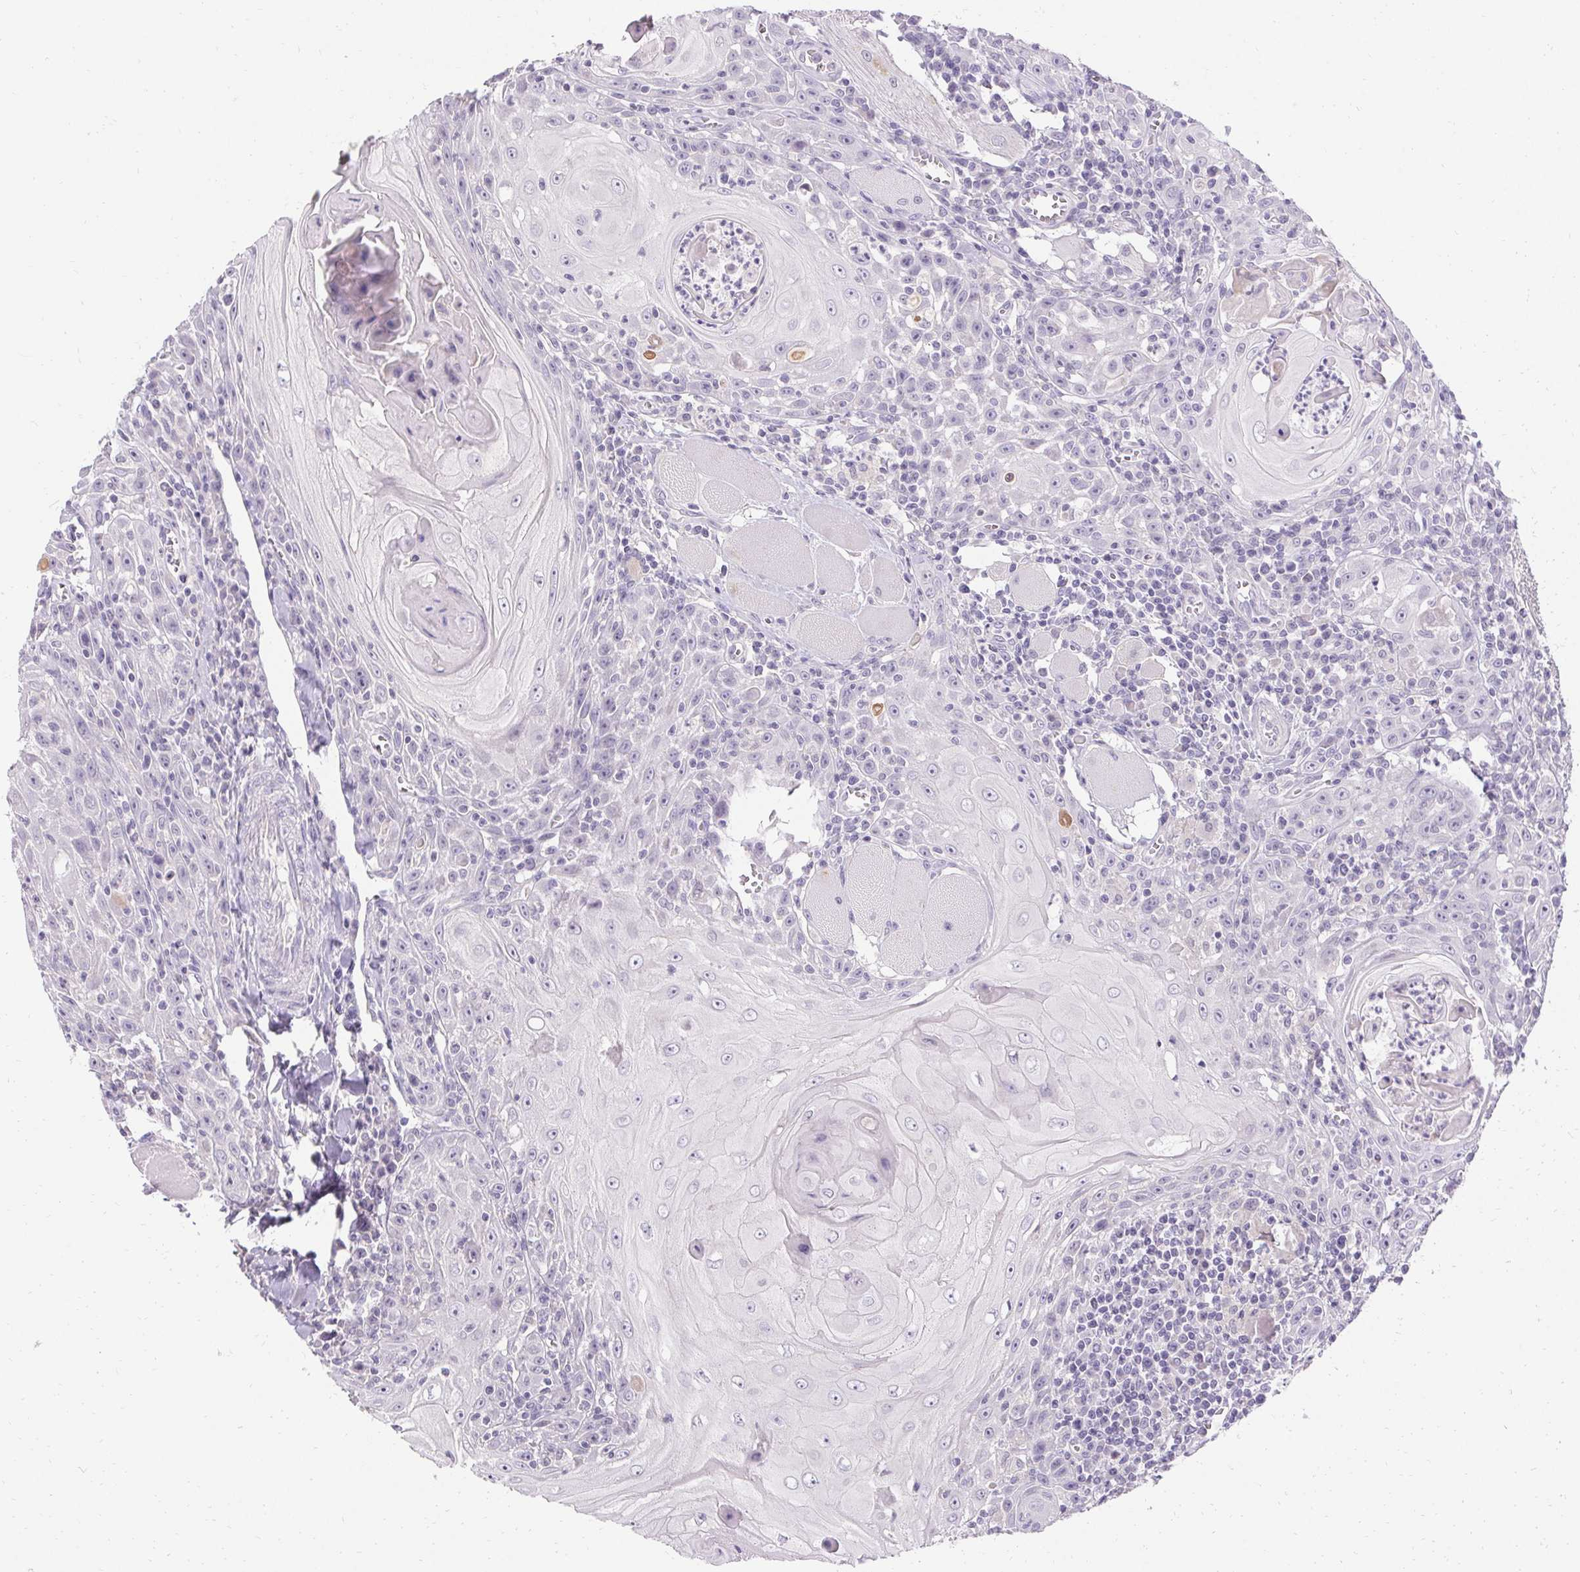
{"staining": {"intensity": "negative", "quantity": "none", "location": "none"}, "tissue": "head and neck cancer", "cell_type": "Tumor cells", "image_type": "cancer", "snomed": [{"axis": "morphology", "description": "Squamous cell carcinoma, NOS"}, {"axis": "topography", "description": "Head-Neck"}], "caption": "DAB (3,3'-diaminobenzidine) immunohistochemical staining of head and neck cancer exhibits no significant positivity in tumor cells.", "gene": "HSD17B3", "patient": {"sex": "male", "age": 52}}